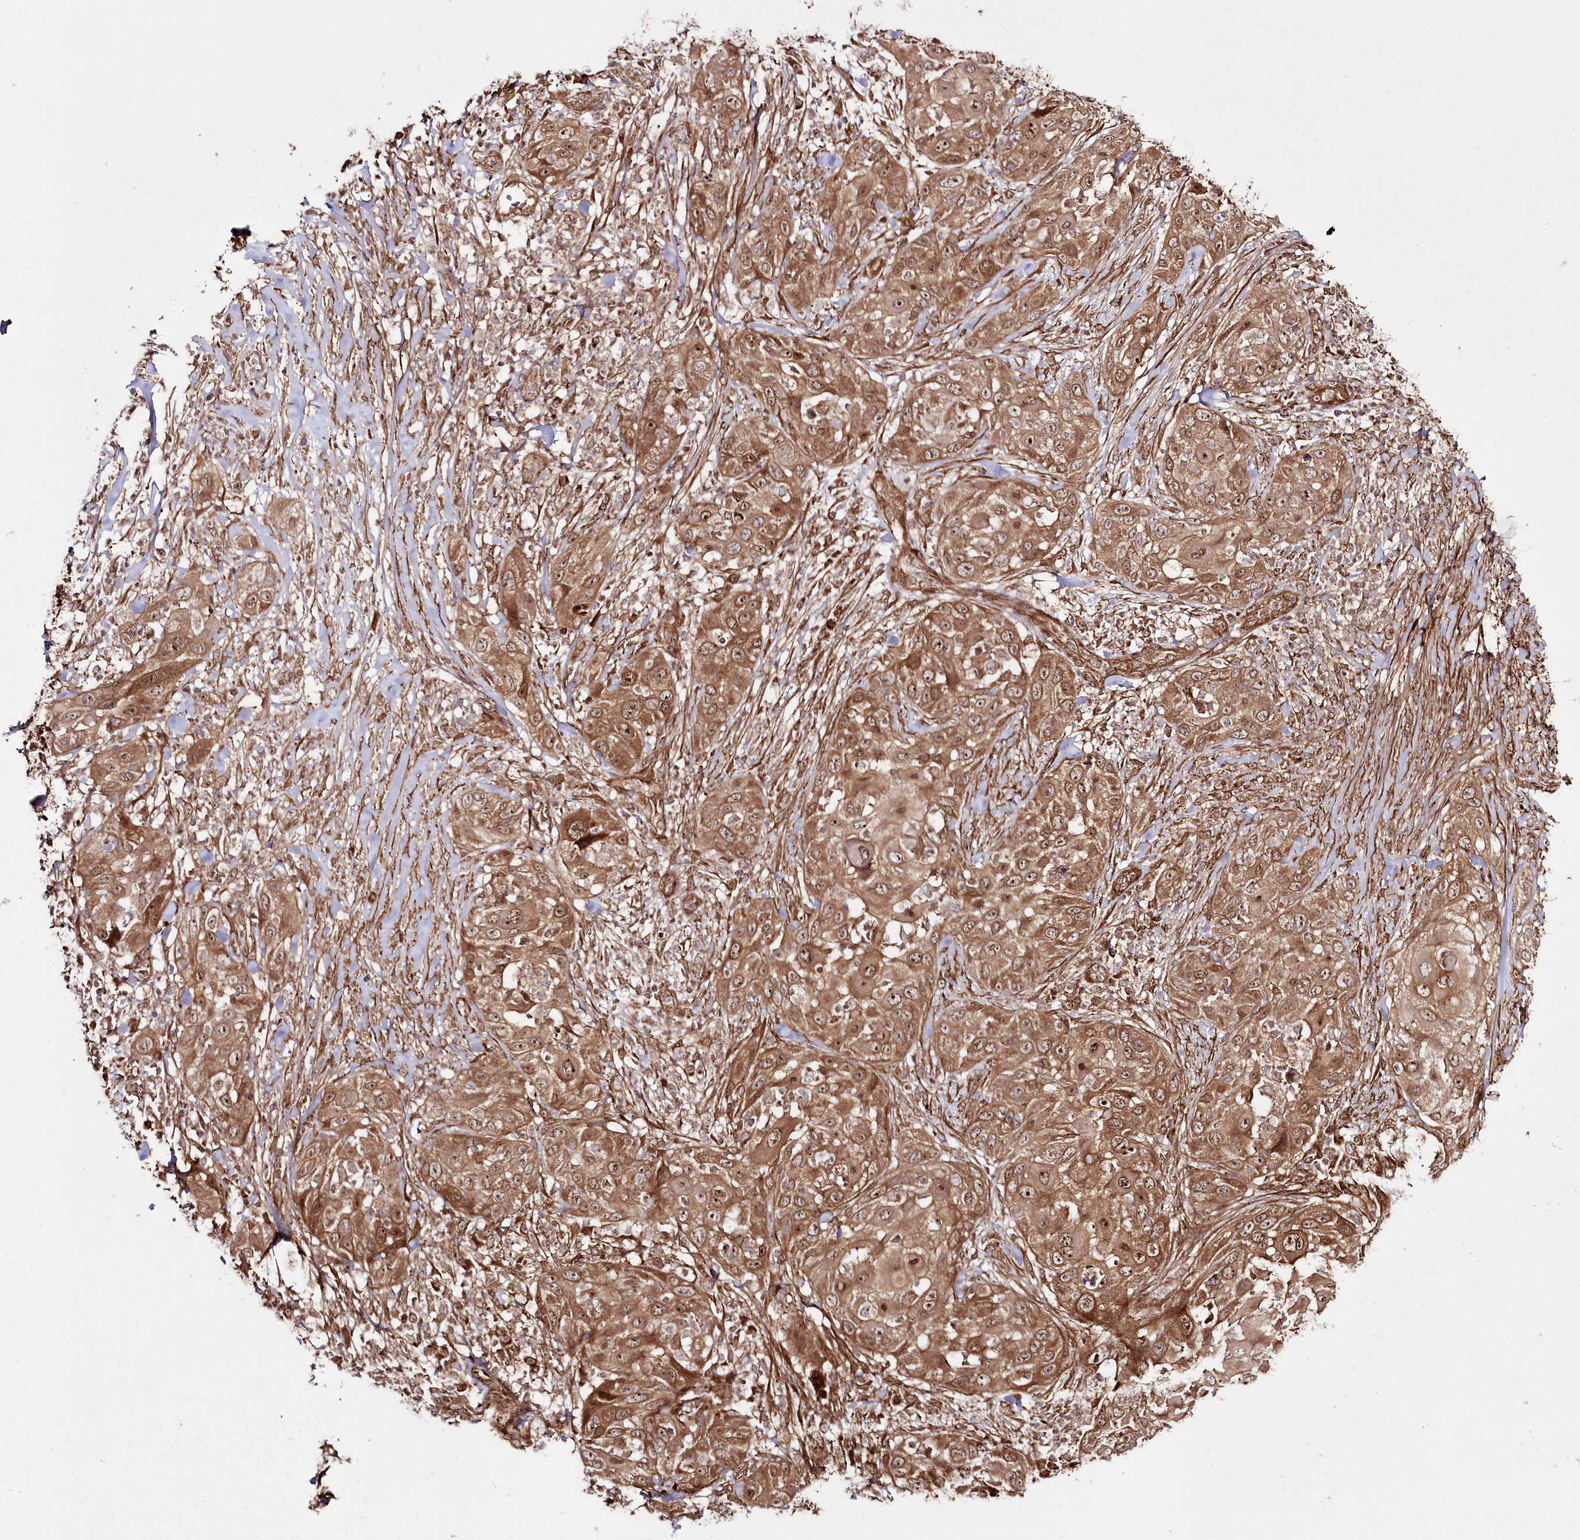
{"staining": {"intensity": "moderate", "quantity": ">75%", "location": "cytoplasmic/membranous,nuclear"}, "tissue": "skin cancer", "cell_type": "Tumor cells", "image_type": "cancer", "snomed": [{"axis": "morphology", "description": "Squamous cell carcinoma, NOS"}, {"axis": "topography", "description": "Skin"}], "caption": "Immunohistochemical staining of human skin cancer (squamous cell carcinoma) demonstrates medium levels of moderate cytoplasmic/membranous and nuclear protein positivity in approximately >75% of tumor cells.", "gene": "REXO2", "patient": {"sex": "female", "age": 44}}